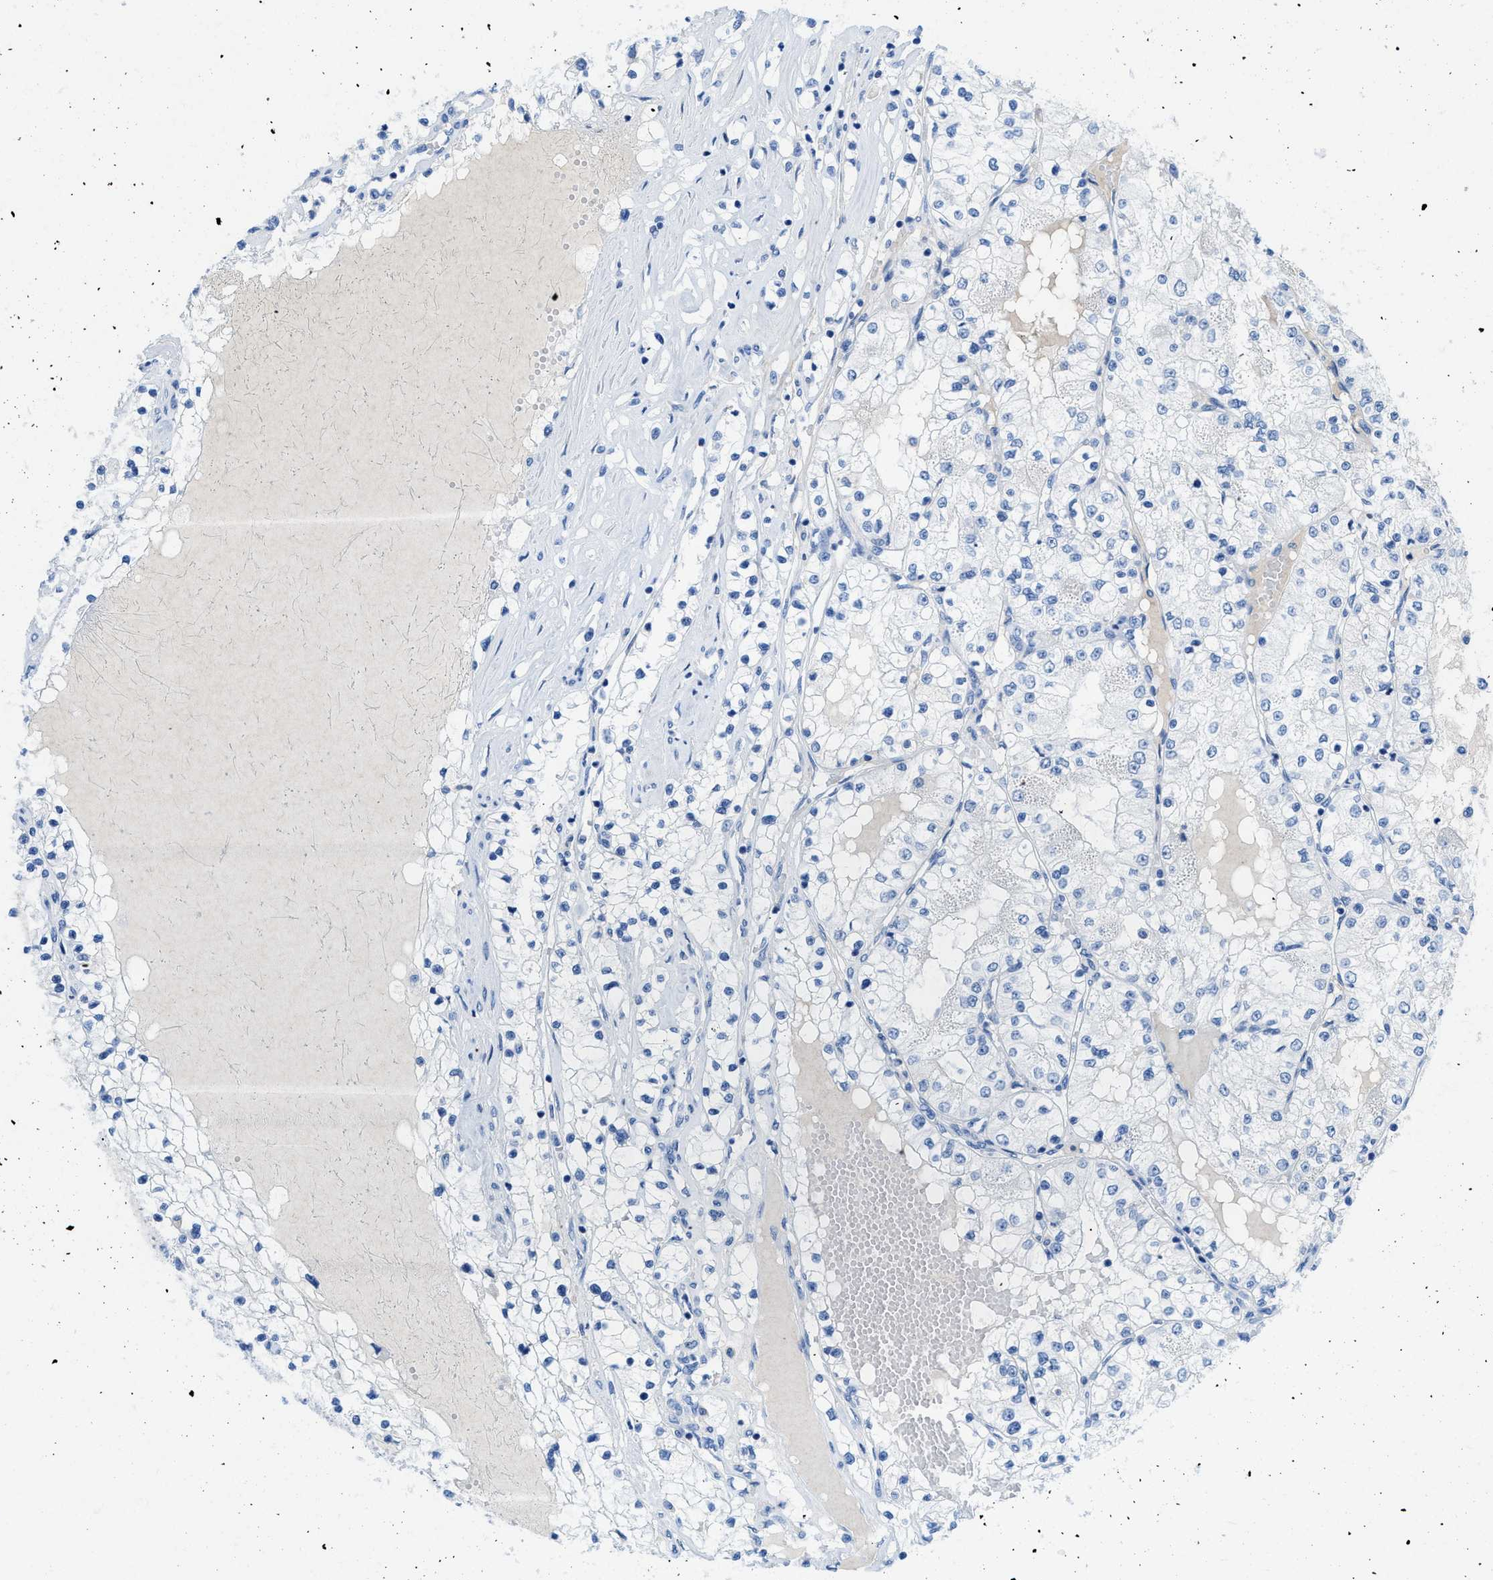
{"staining": {"intensity": "negative", "quantity": "none", "location": "none"}, "tissue": "renal cancer", "cell_type": "Tumor cells", "image_type": "cancer", "snomed": [{"axis": "morphology", "description": "Adenocarcinoma, NOS"}, {"axis": "topography", "description": "Kidney"}], "caption": "Immunohistochemical staining of renal adenocarcinoma displays no significant expression in tumor cells.", "gene": "COL3A1", "patient": {"sex": "male", "age": 68}}